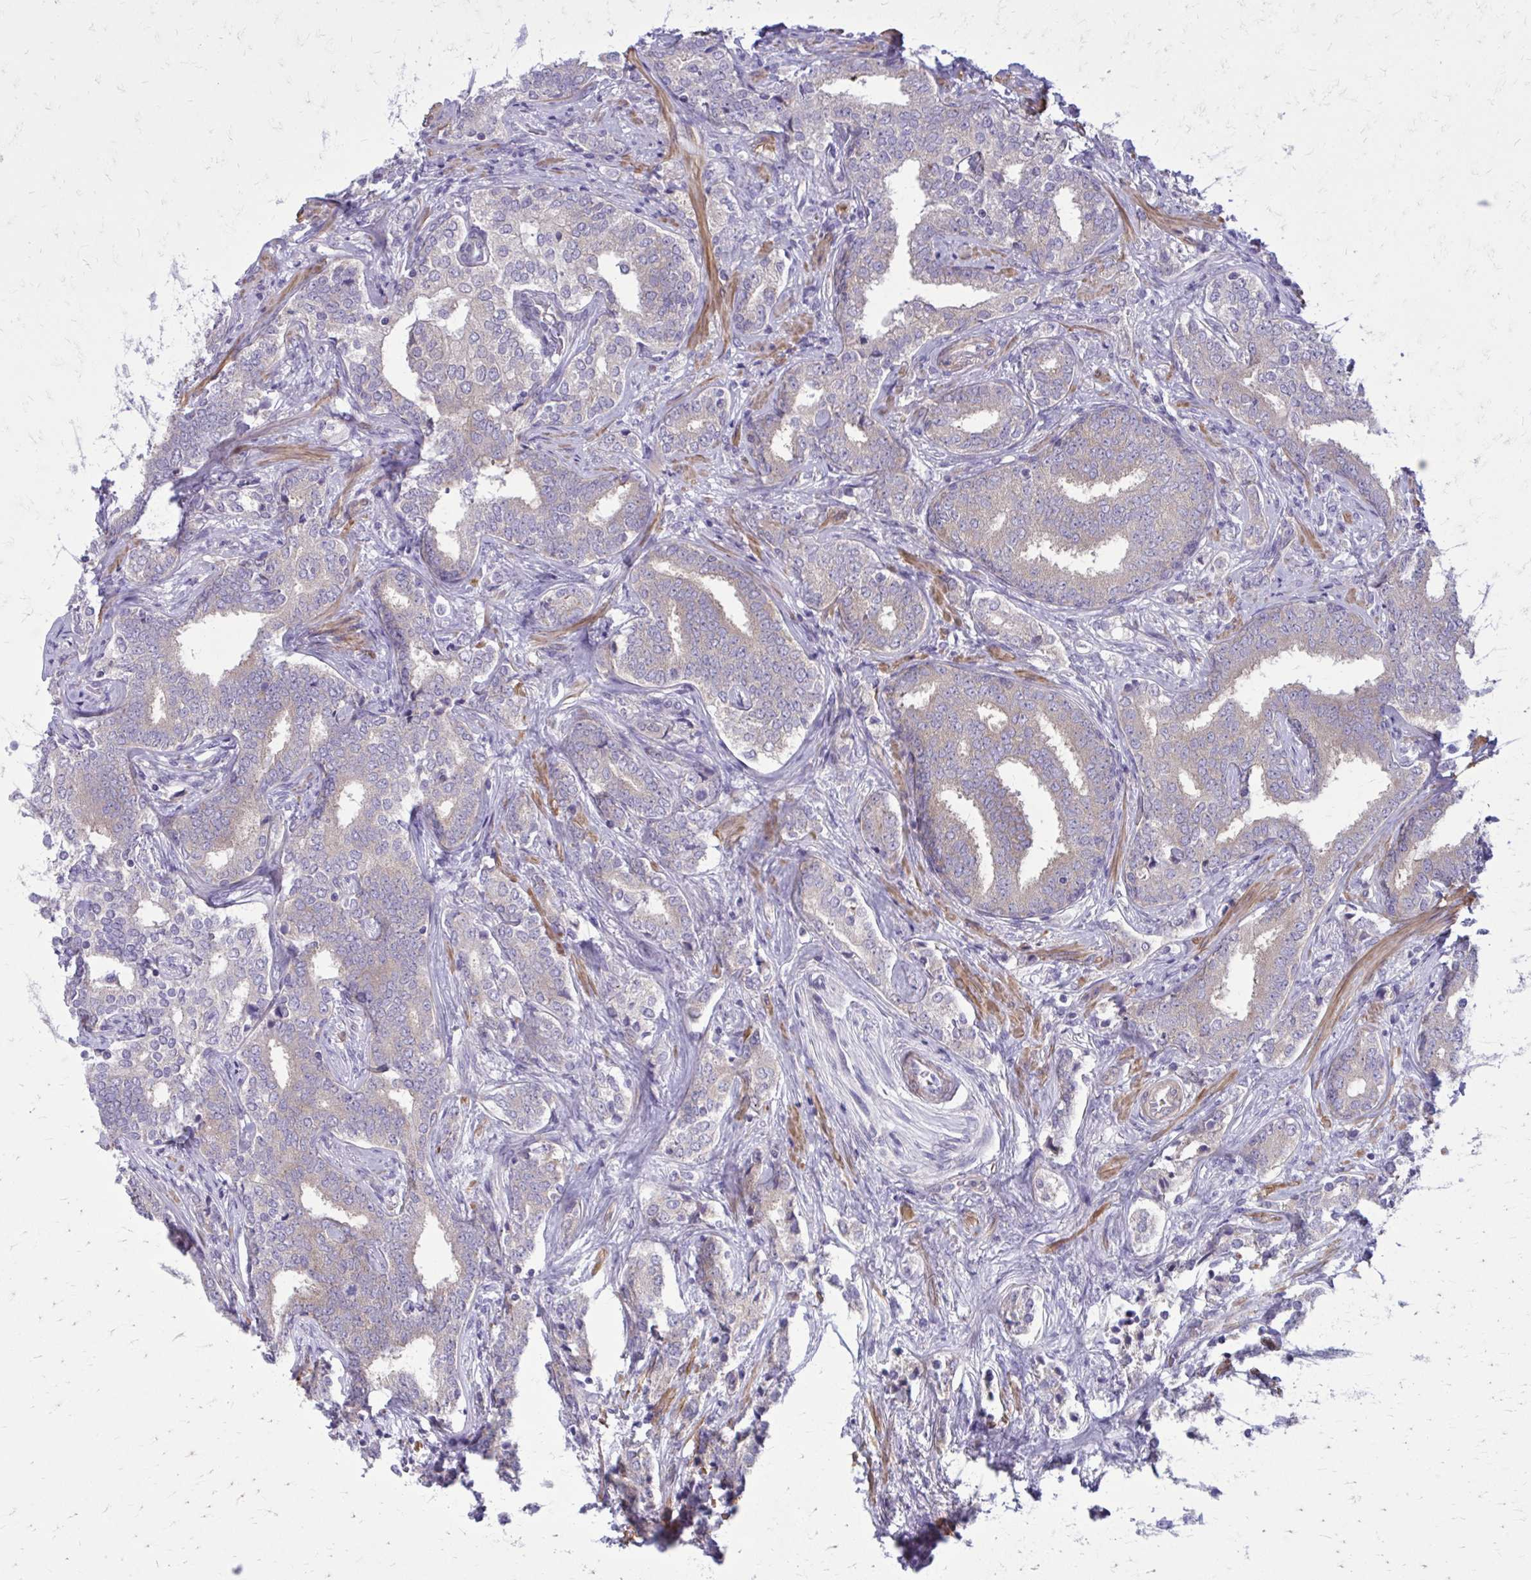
{"staining": {"intensity": "negative", "quantity": "none", "location": "none"}, "tissue": "prostate cancer", "cell_type": "Tumor cells", "image_type": "cancer", "snomed": [{"axis": "morphology", "description": "Adenocarcinoma, High grade"}, {"axis": "topography", "description": "Prostate"}], "caption": "An immunohistochemistry (IHC) photomicrograph of adenocarcinoma (high-grade) (prostate) is shown. There is no staining in tumor cells of adenocarcinoma (high-grade) (prostate).", "gene": "GIGYF2", "patient": {"sex": "male", "age": 72}}